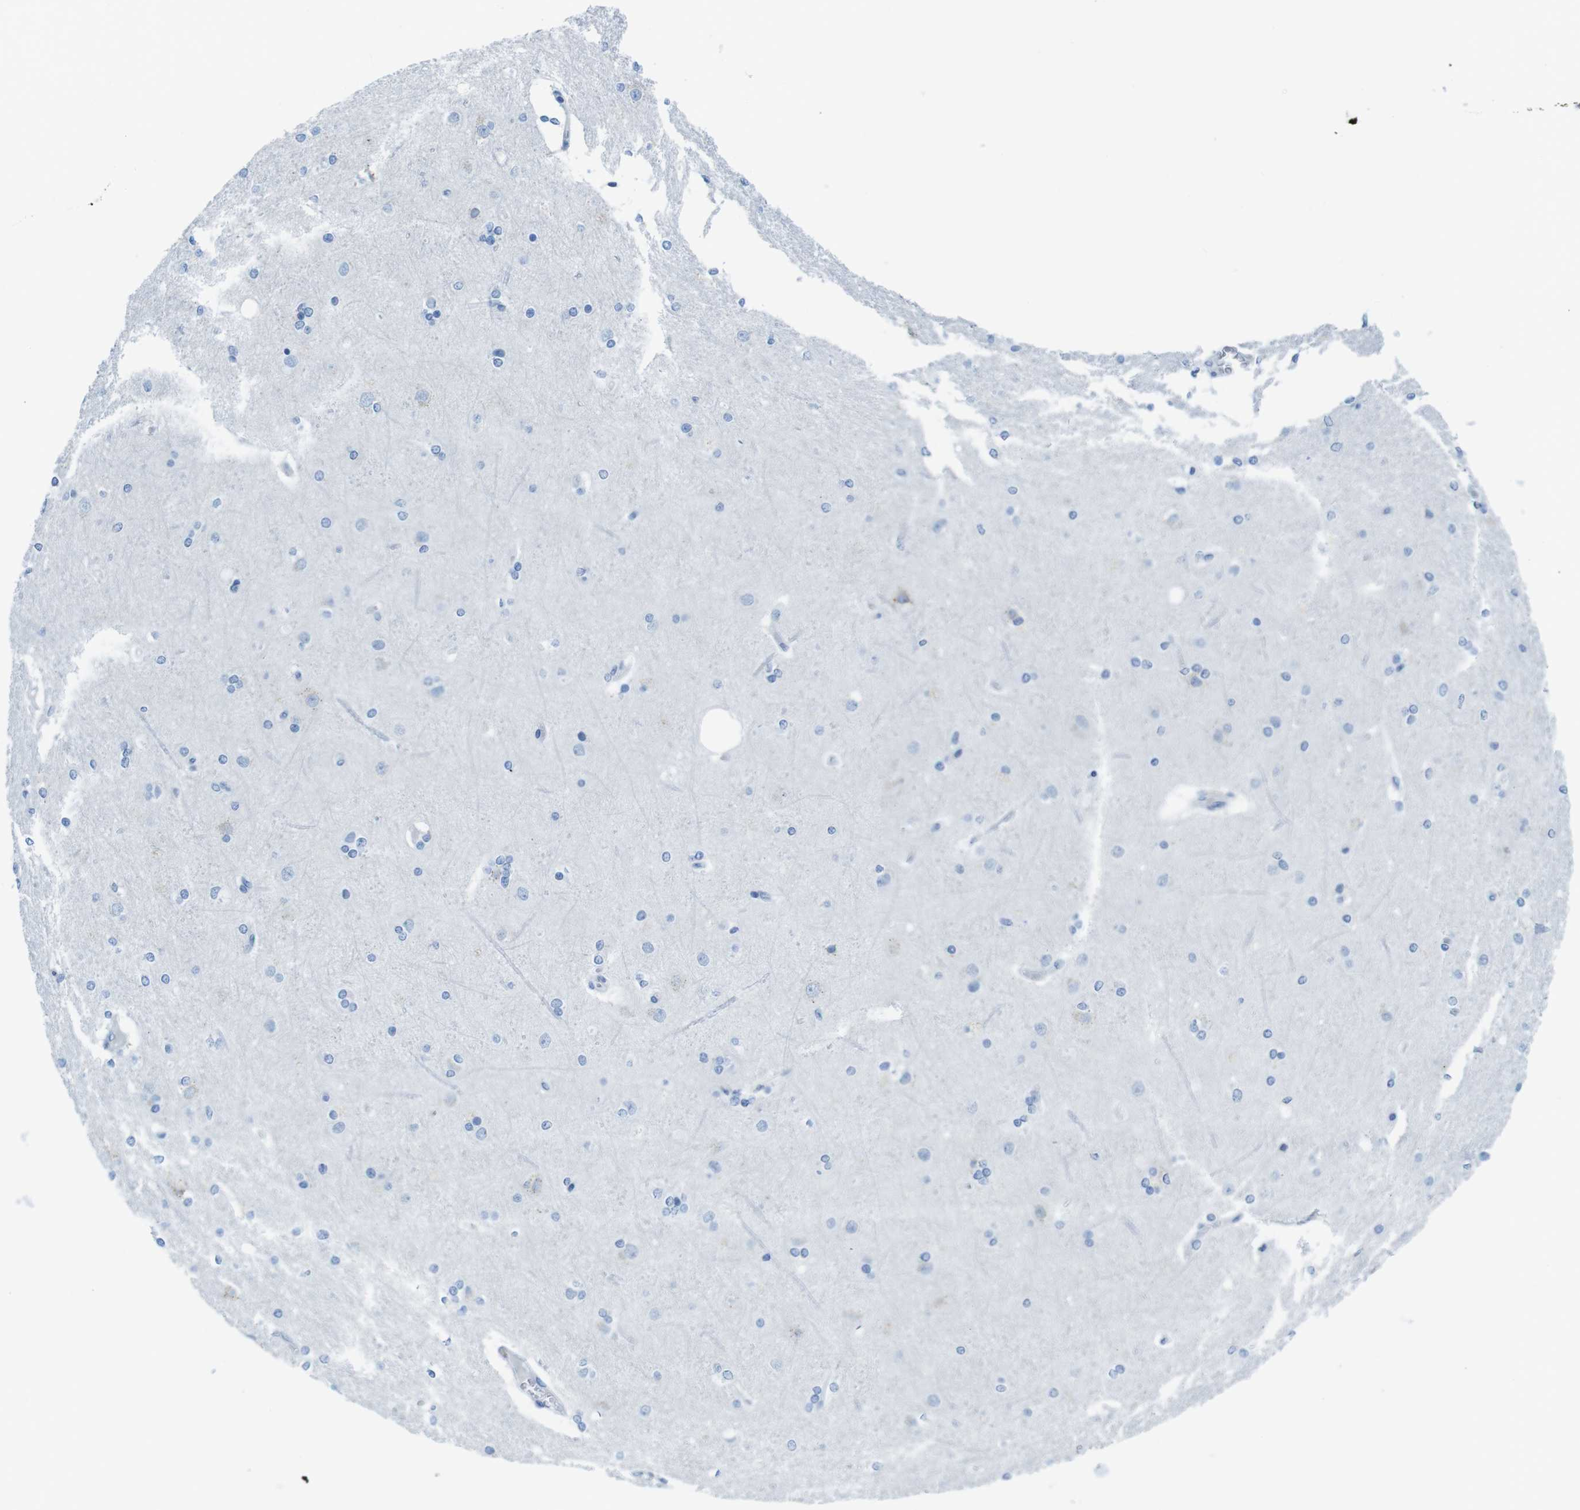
{"staining": {"intensity": "negative", "quantity": "none", "location": "none"}, "tissue": "cerebral cortex", "cell_type": "Endothelial cells", "image_type": "normal", "snomed": [{"axis": "morphology", "description": "Normal tissue, NOS"}, {"axis": "topography", "description": "Cerebral cortex"}], "caption": "The image demonstrates no significant expression in endothelial cells of cerebral cortex.", "gene": "ASIC5", "patient": {"sex": "female", "age": 54}}